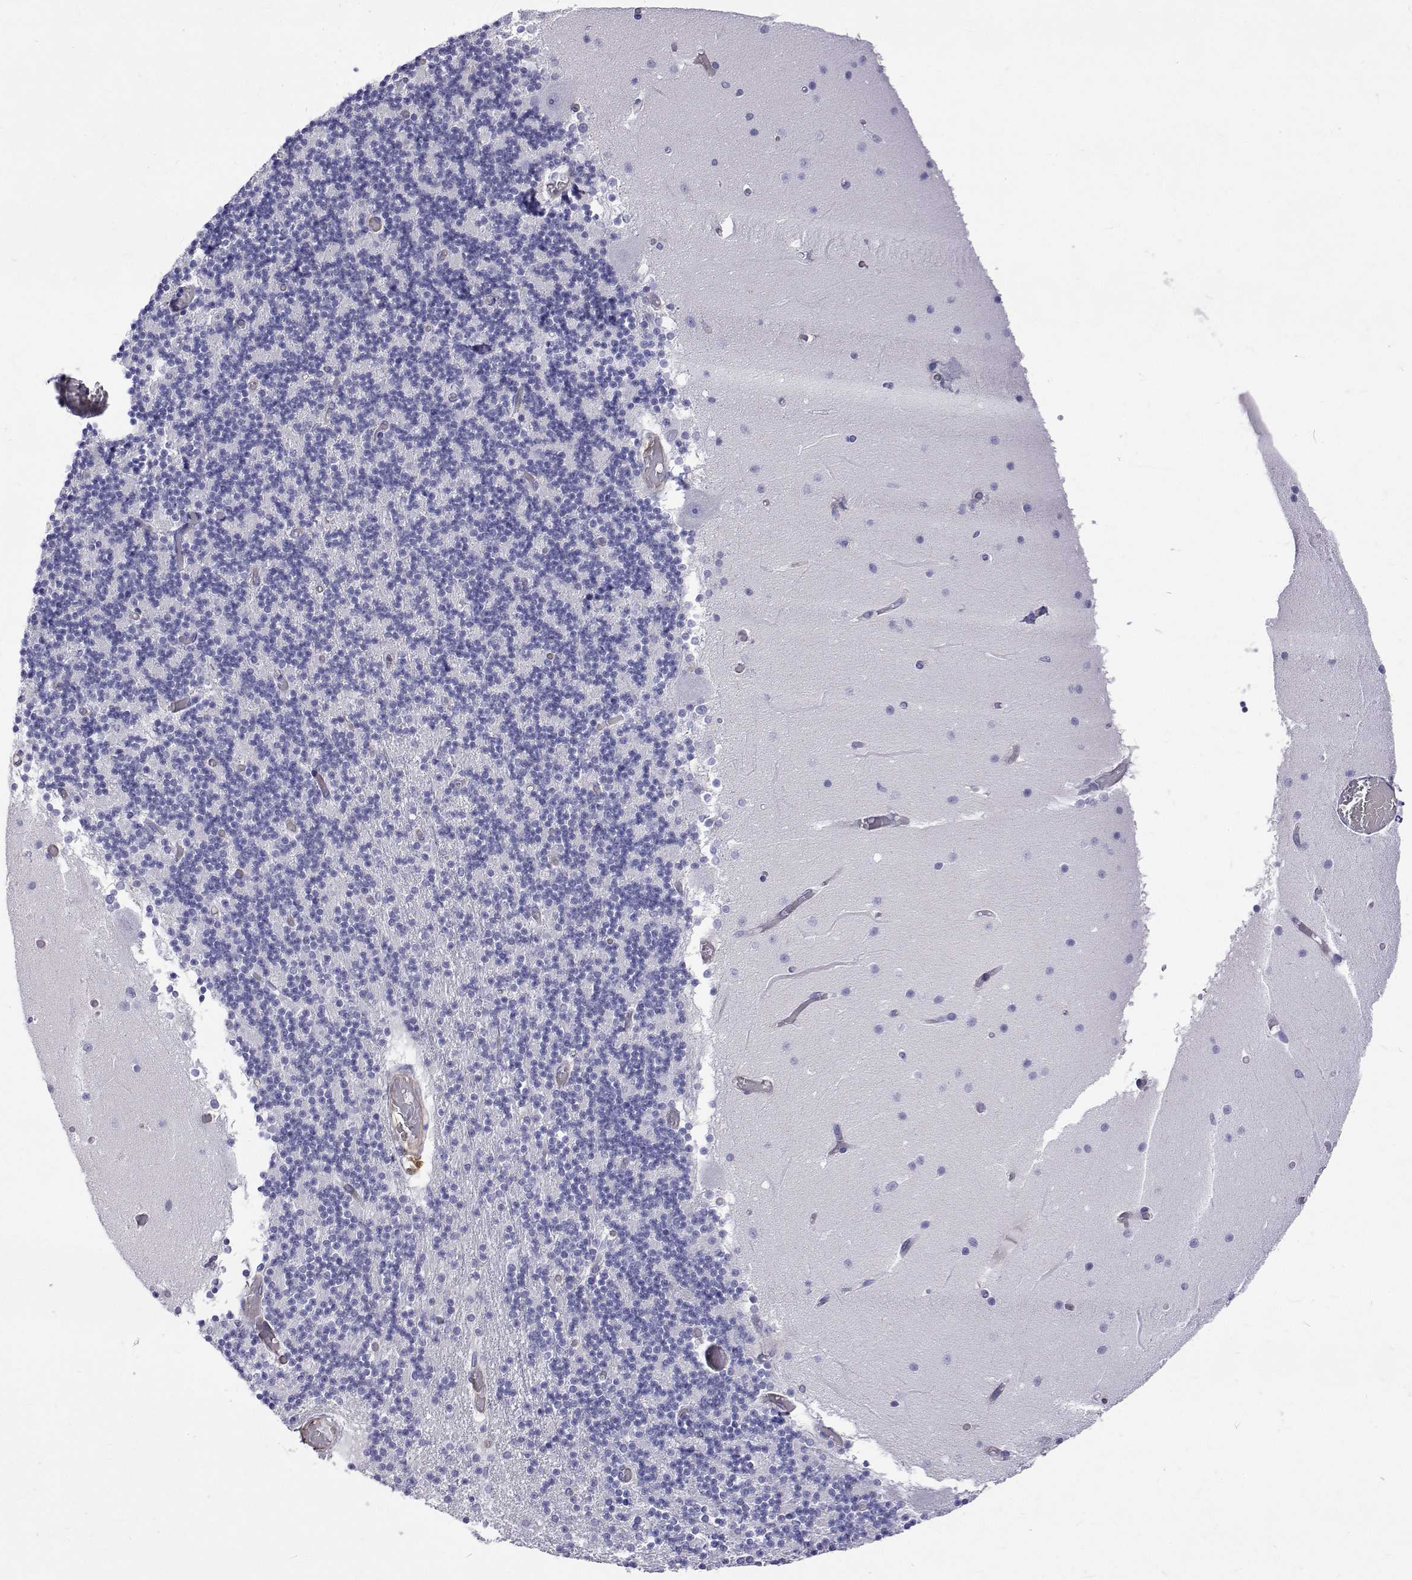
{"staining": {"intensity": "negative", "quantity": "none", "location": "none"}, "tissue": "cerebellum", "cell_type": "Cells in granular layer", "image_type": "normal", "snomed": [{"axis": "morphology", "description": "Normal tissue, NOS"}, {"axis": "topography", "description": "Cerebellum"}], "caption": "Cerebellum was stained to show a protein in brown. There is no significant positivity in cells in granular layer. Nuclei are stained in blue.", "gene": "OPRPN", "patient": {"sex": "female", "age": 28}}